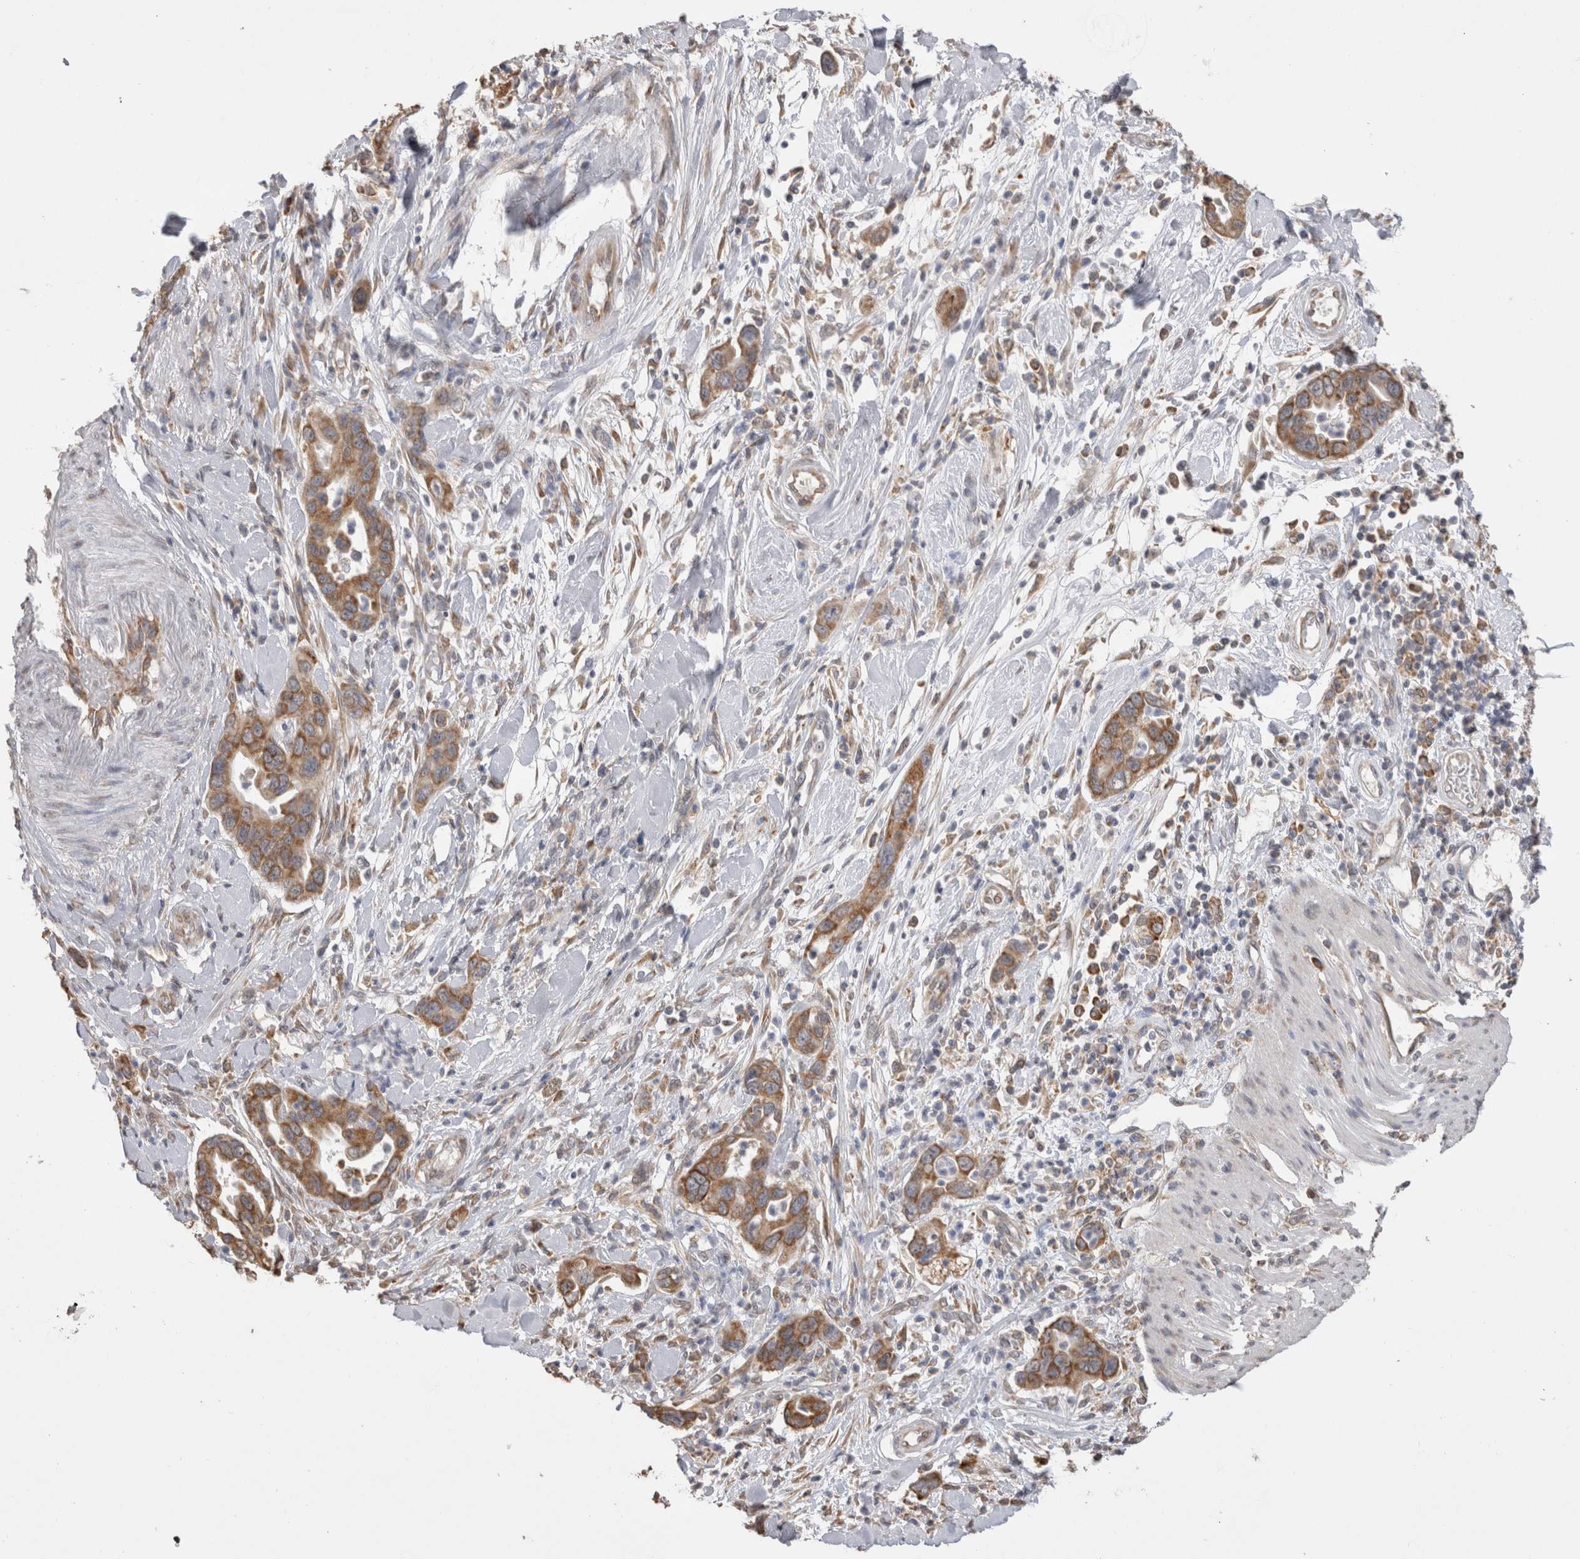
{"staining": {"intensity": "moderate", "quantity": ">75%", "location": "cytoplasmic/membranous"}, "tissue": "pancreatic cancer", "cell_type": "Tumor cells", "image_type": "cancer", "snomed": [{"axis": "morphology", "description": "Adenocarcinoma, NOS"}, {"axis": "topography", "description": "Pancreas"}], "caption": "A micrograph showing moderate cytoplasmic/membranous staining in approximately >75% of tumor cells in pancreatic adenocarcinoma, as visualized by brown immunohistochemical staining.", "gene": "NOMO1", "patient": {"sex": "female", "age": 71}}